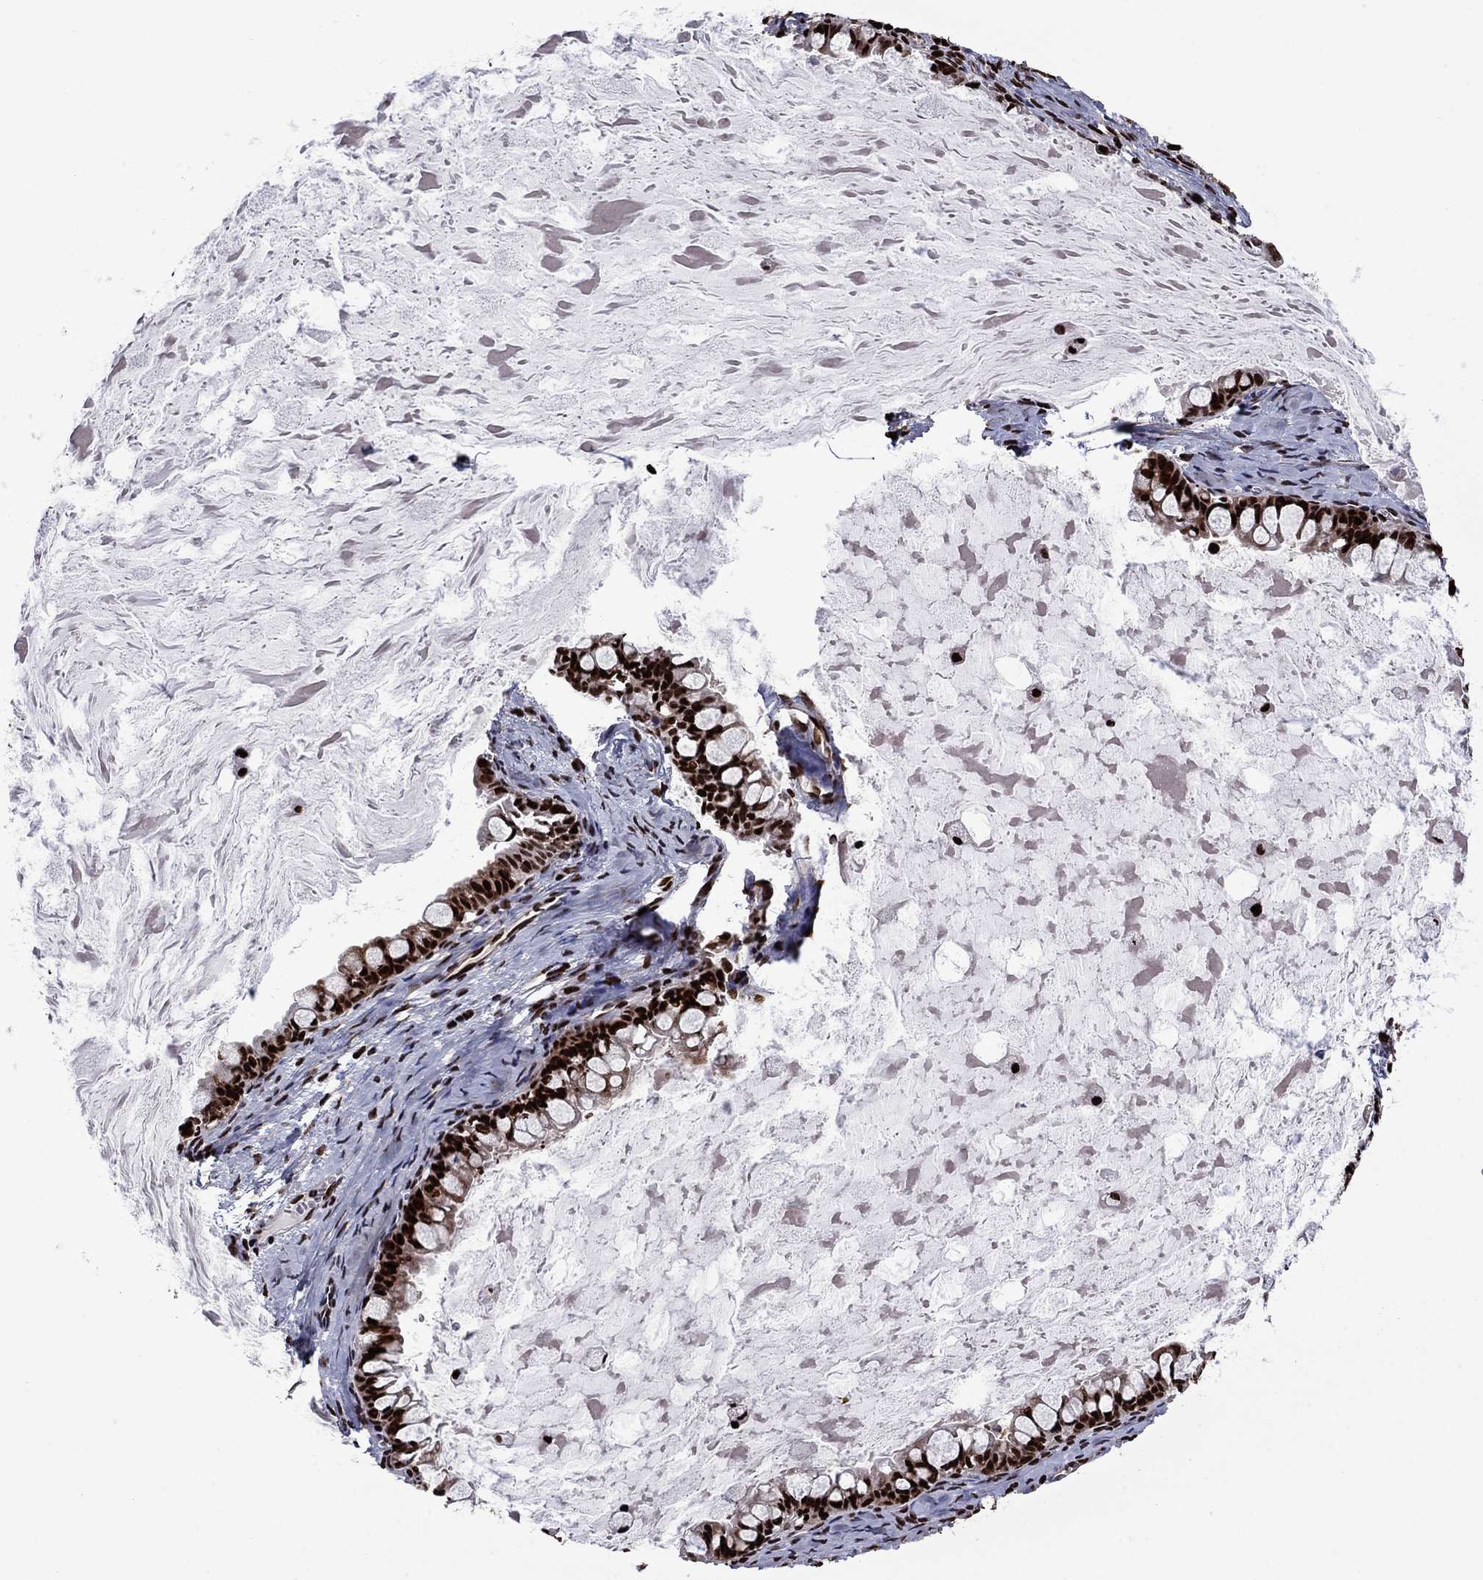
{"staining": {"intensity": "strong", "quantity": ">75%", "location": "nuclear"}, "tissue": "ovarian cancer", "cell_type": "Tumor cells", "image_type": "cancer", "snomed": [{"axis": "morphology", "description": "Cystadenocarcinoma, mucinous, NOS"}, {"axis": "topography", "description": "Ovary"}], "caption": "Protein expression analysis of human ovarian cancer (mucinous cystadenocarcinoma) reveals strong nuclear positivity in approximately >75% of tumor cells.", "gene": "LIMK1", "patient": {"sex": "female", "age": 63}}